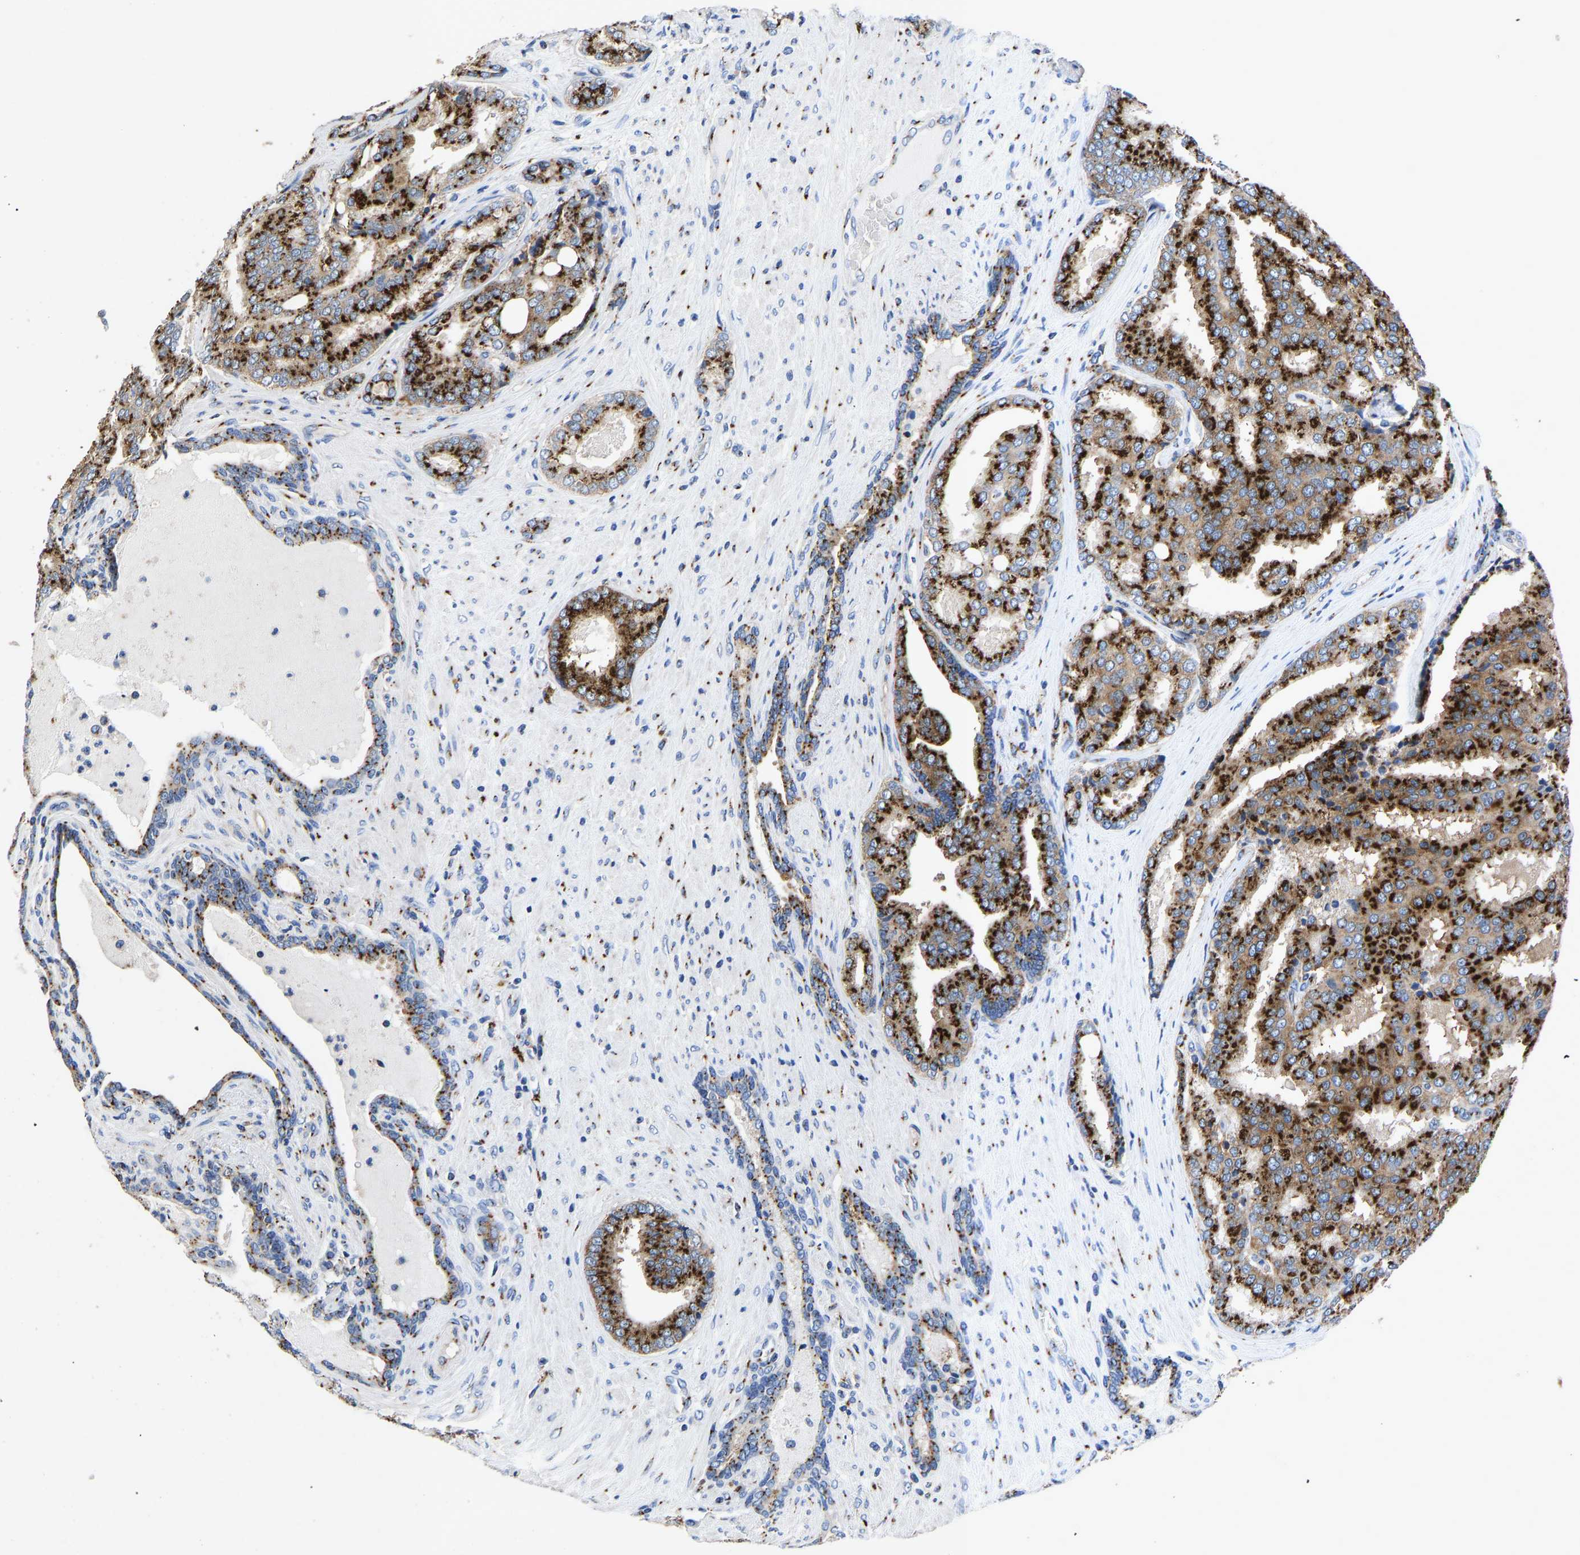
{"staining": {"intensity": "strong", "quantity": ">75%", "location": "cytoplasmic/membranous"}, "tissue": "prostate cancer", "cell_type": "Tumor cells", "image_type": "cancer", "snomed": [{"axis": "morphology", "description": "Adenocarcinoma, High grade"}, {"axis": "topography", "description": "Prostate"}], "caption": "Human high-grade adenocarcinoma (prostate) stained with a protein marker exhibits strong staining in tumor cells.", "gene": "TMEM87A", "patient": {"sex": "male", "age": 50}}